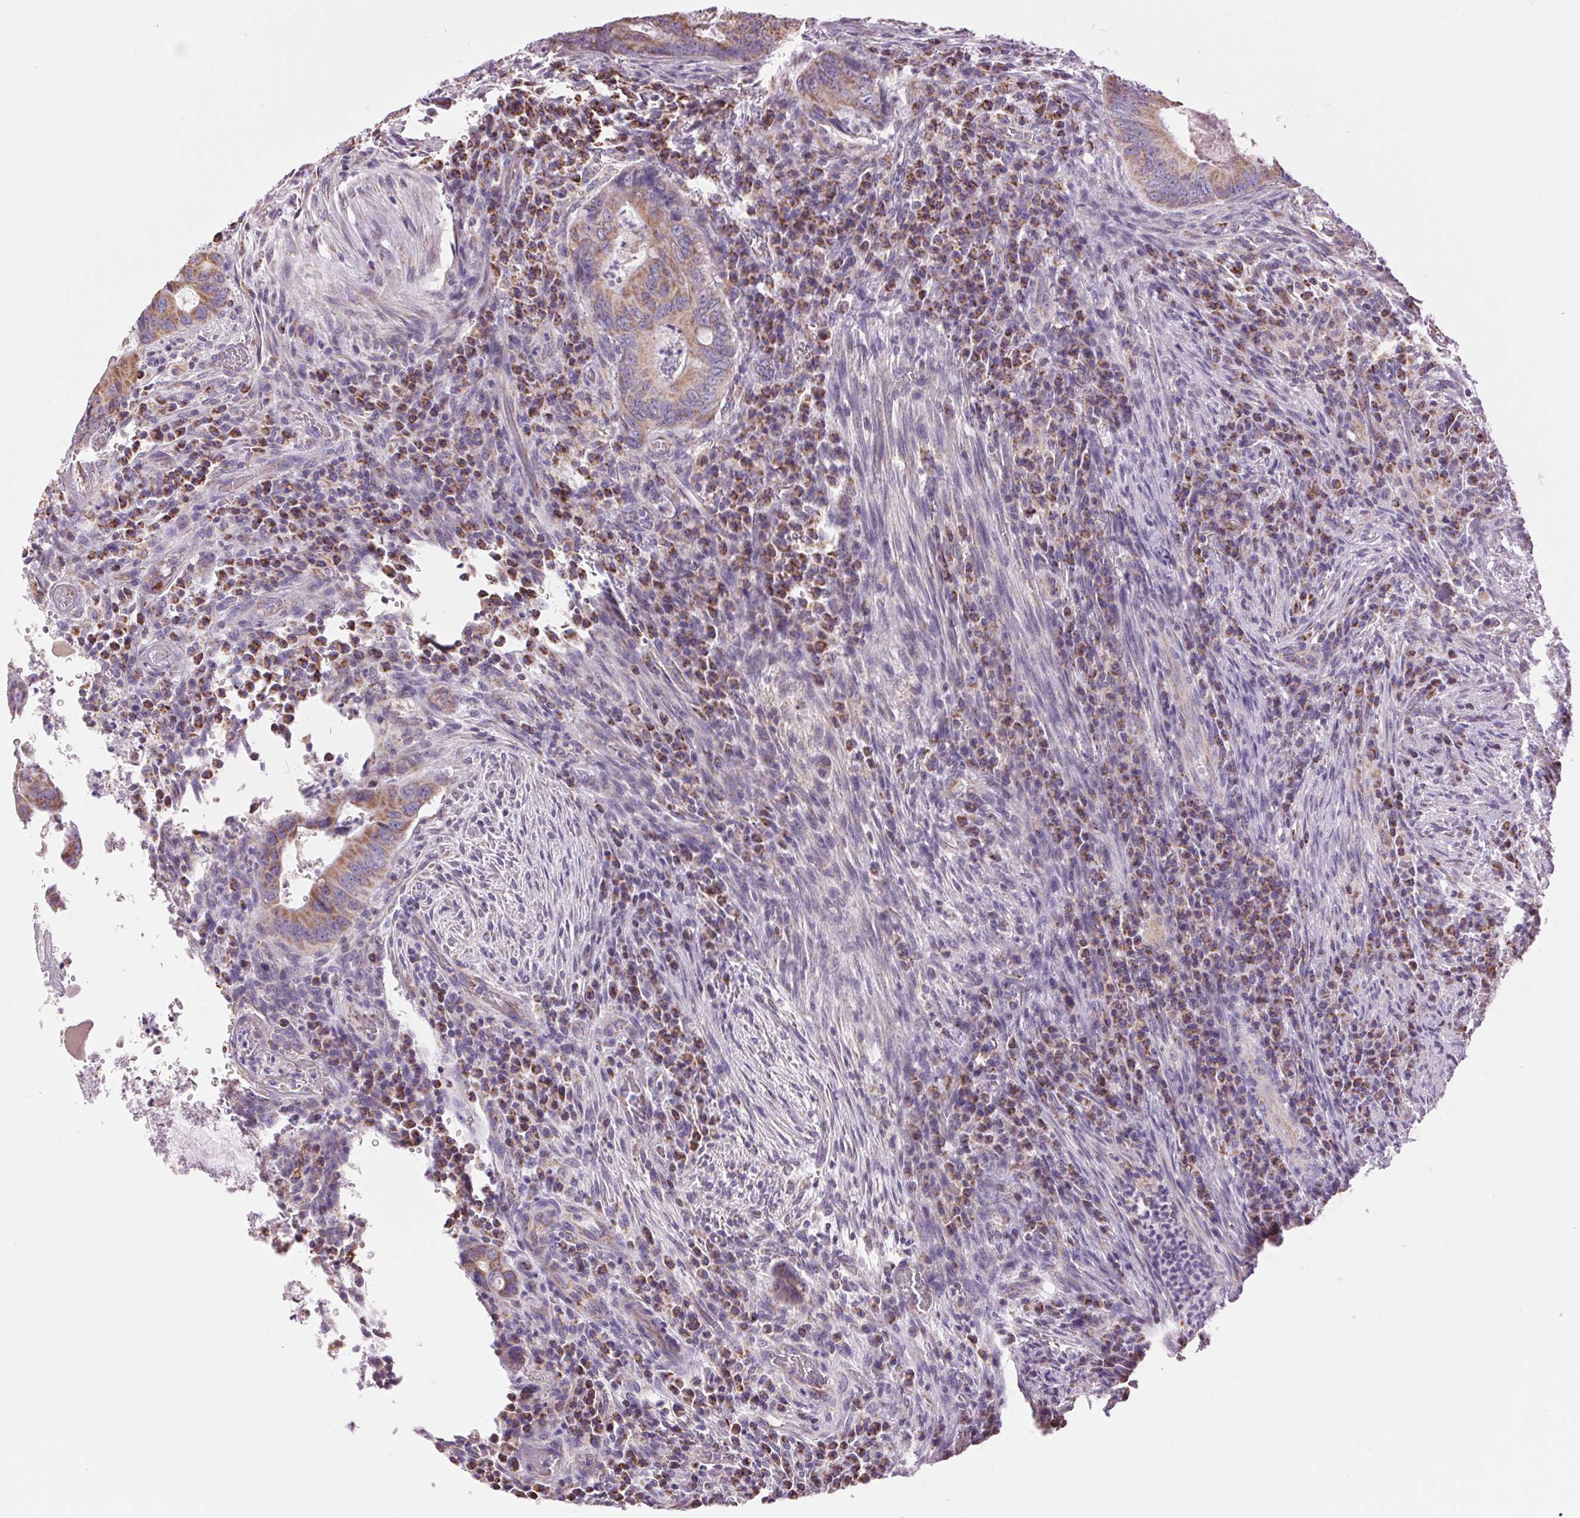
{"staining": {"intensity": "moderate", "quantity": ">75%", "location": "cytoplasmic/membranous"}, "tissue": "colorectal cancer", "cell_type": "Tumor cells", "image_type": "cancer", "snomed": [{"axis": "morphology", "description": "Adenocarcinoma, NOS"}, {"axis": "topography", "description": "Colon"}], "caption": "Moderate cytoplasmic/membranous expression for a protein is identified in about >75% of tumor cells of colorectal cancer (adenocarcinoma) using immunohistochemistry.", "gene": "ATP5PB", "patient": {"sex": "female", "age": 74}}